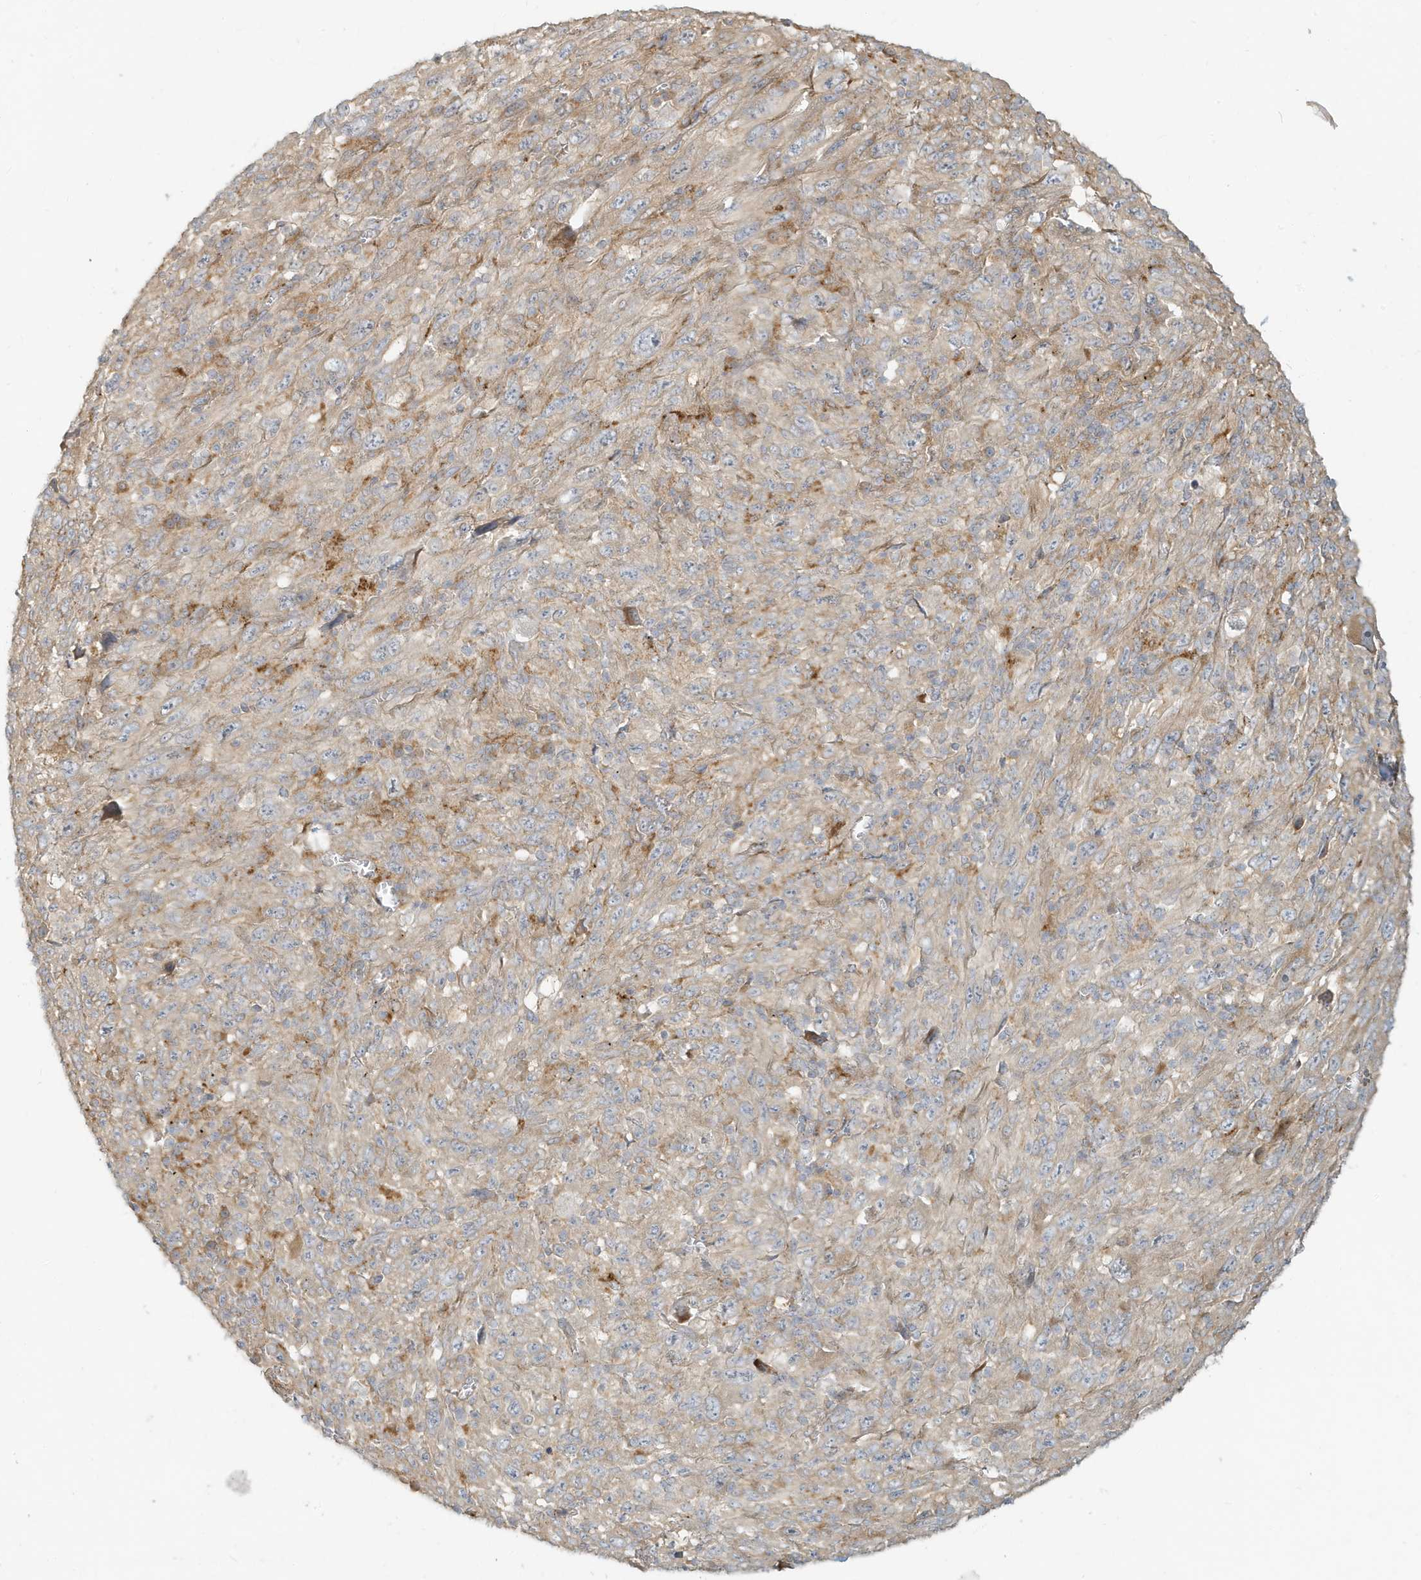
{"staining": {"intensity": "weak", "quantity": ">75%", "location": "cytoplasmic/membranous"}, "tissue": "melanoma", "cell_type": "Tumor cells", "image_type": "cancer", "snomed": [{"axis": "morphology", "description": "Malignant melanoma, Metastatic site"}, {"axis": "topography", "description": "Skin"}], "caption": "IHC histopathology image of neoplastic tissue: human malignant melanoma (metastatic site) stained using immunohistochemistry reveals low levels of weak protein expression localized specifically in the cytoplasmic/membranous of tumor cells, appearing as a cytoplasmic/membranous brown color.", "gene": "MCOLN1", "patient": {"sex": "female", "age": 56}}